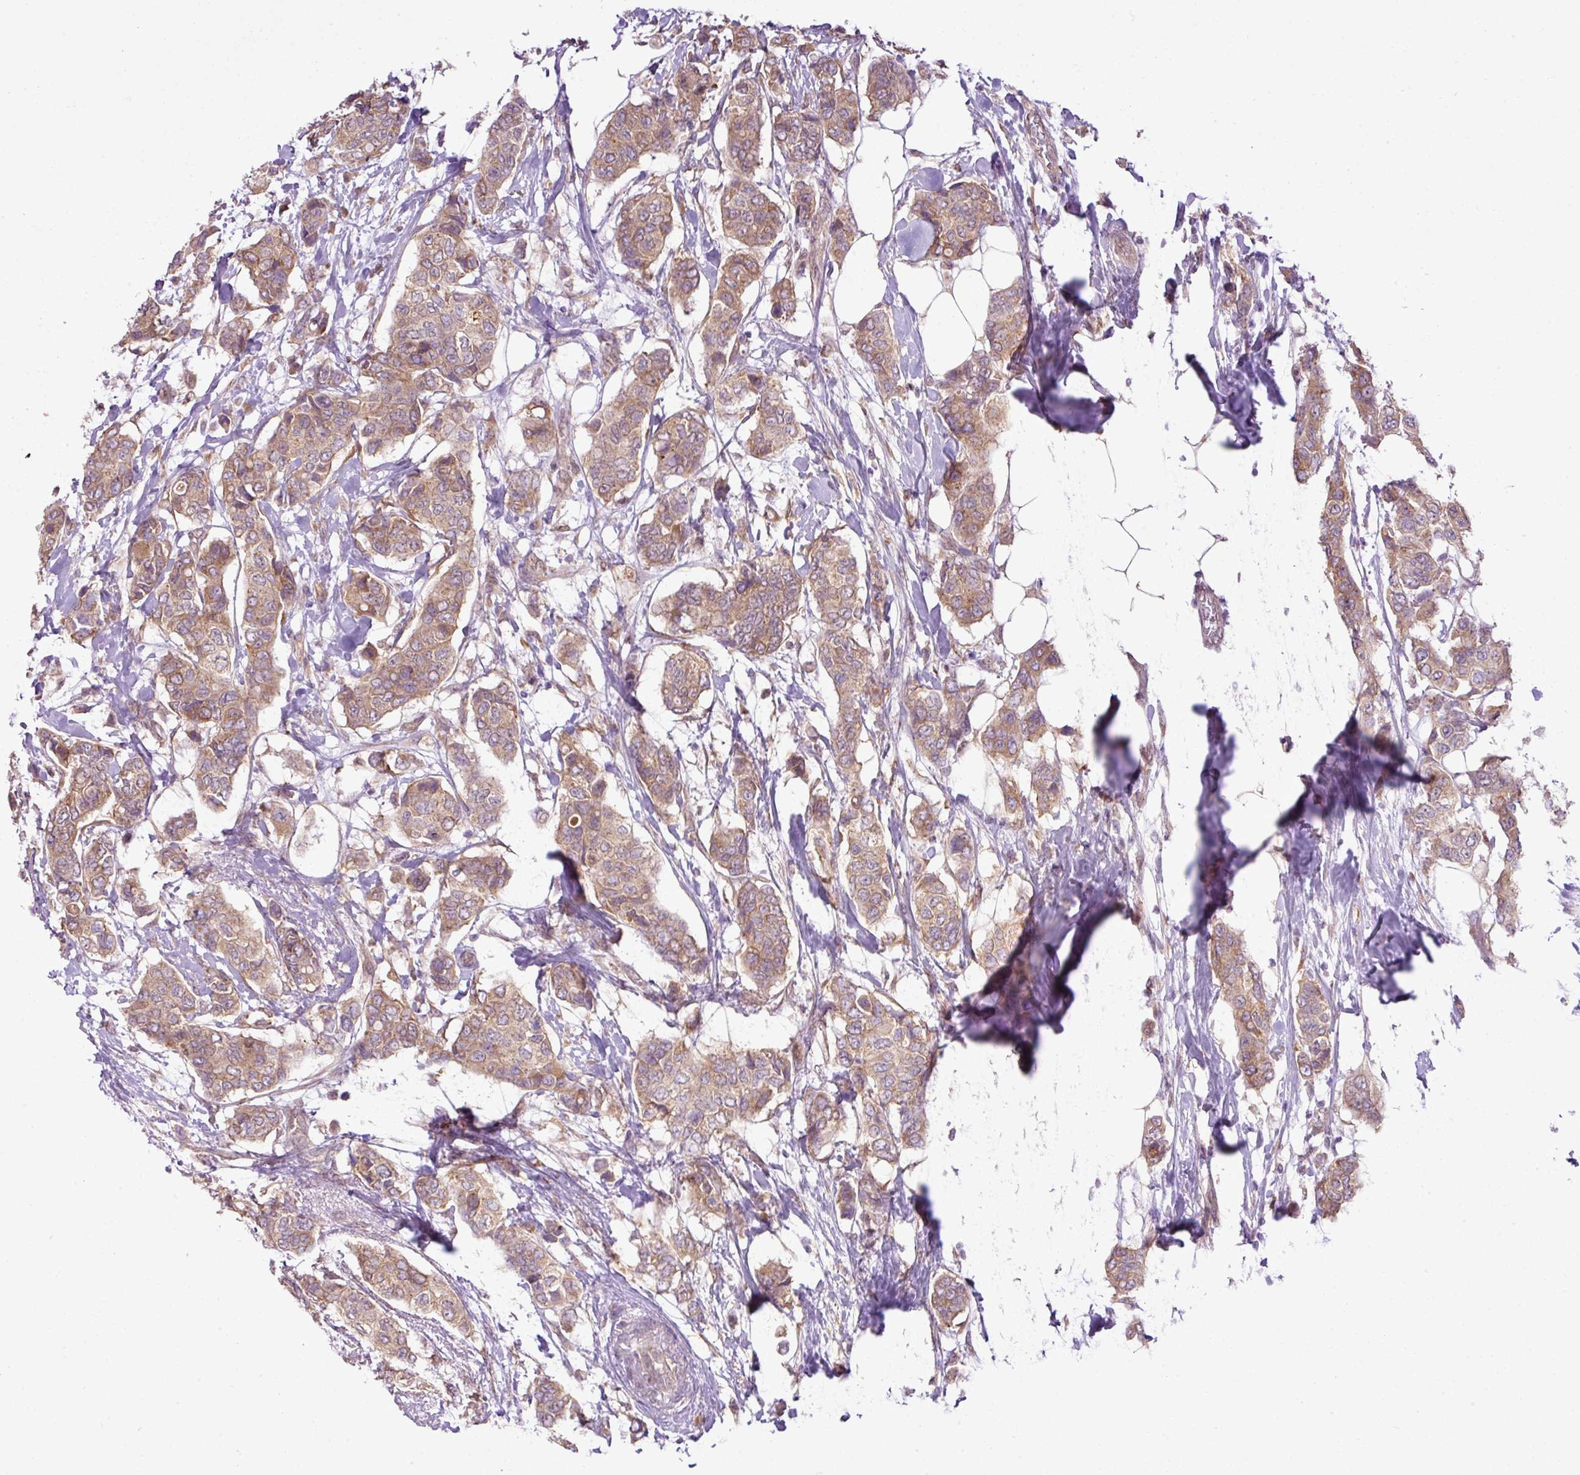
{"staining": {"intensity": "moderate", "quantity": ">75%", "location": "cytoplasmic/membranous"}, "tissue": "breast cancer", "cell_type": "Tumor cells", "image_type": "cancer", "snomed": [{"axis": "morphology", "description": "Lobular carcinoma"}, {"axis": "topography", "description": "Breast"}], "caption": "About >75% of tumor cells in lobular carcinoma (breast) show moderate cytoplasmic/membranous protein positivity as visualized by brown immunohistochemical staining.", "gene": "DNAAF4", "patient": {"sex": "female", "age": 51}}